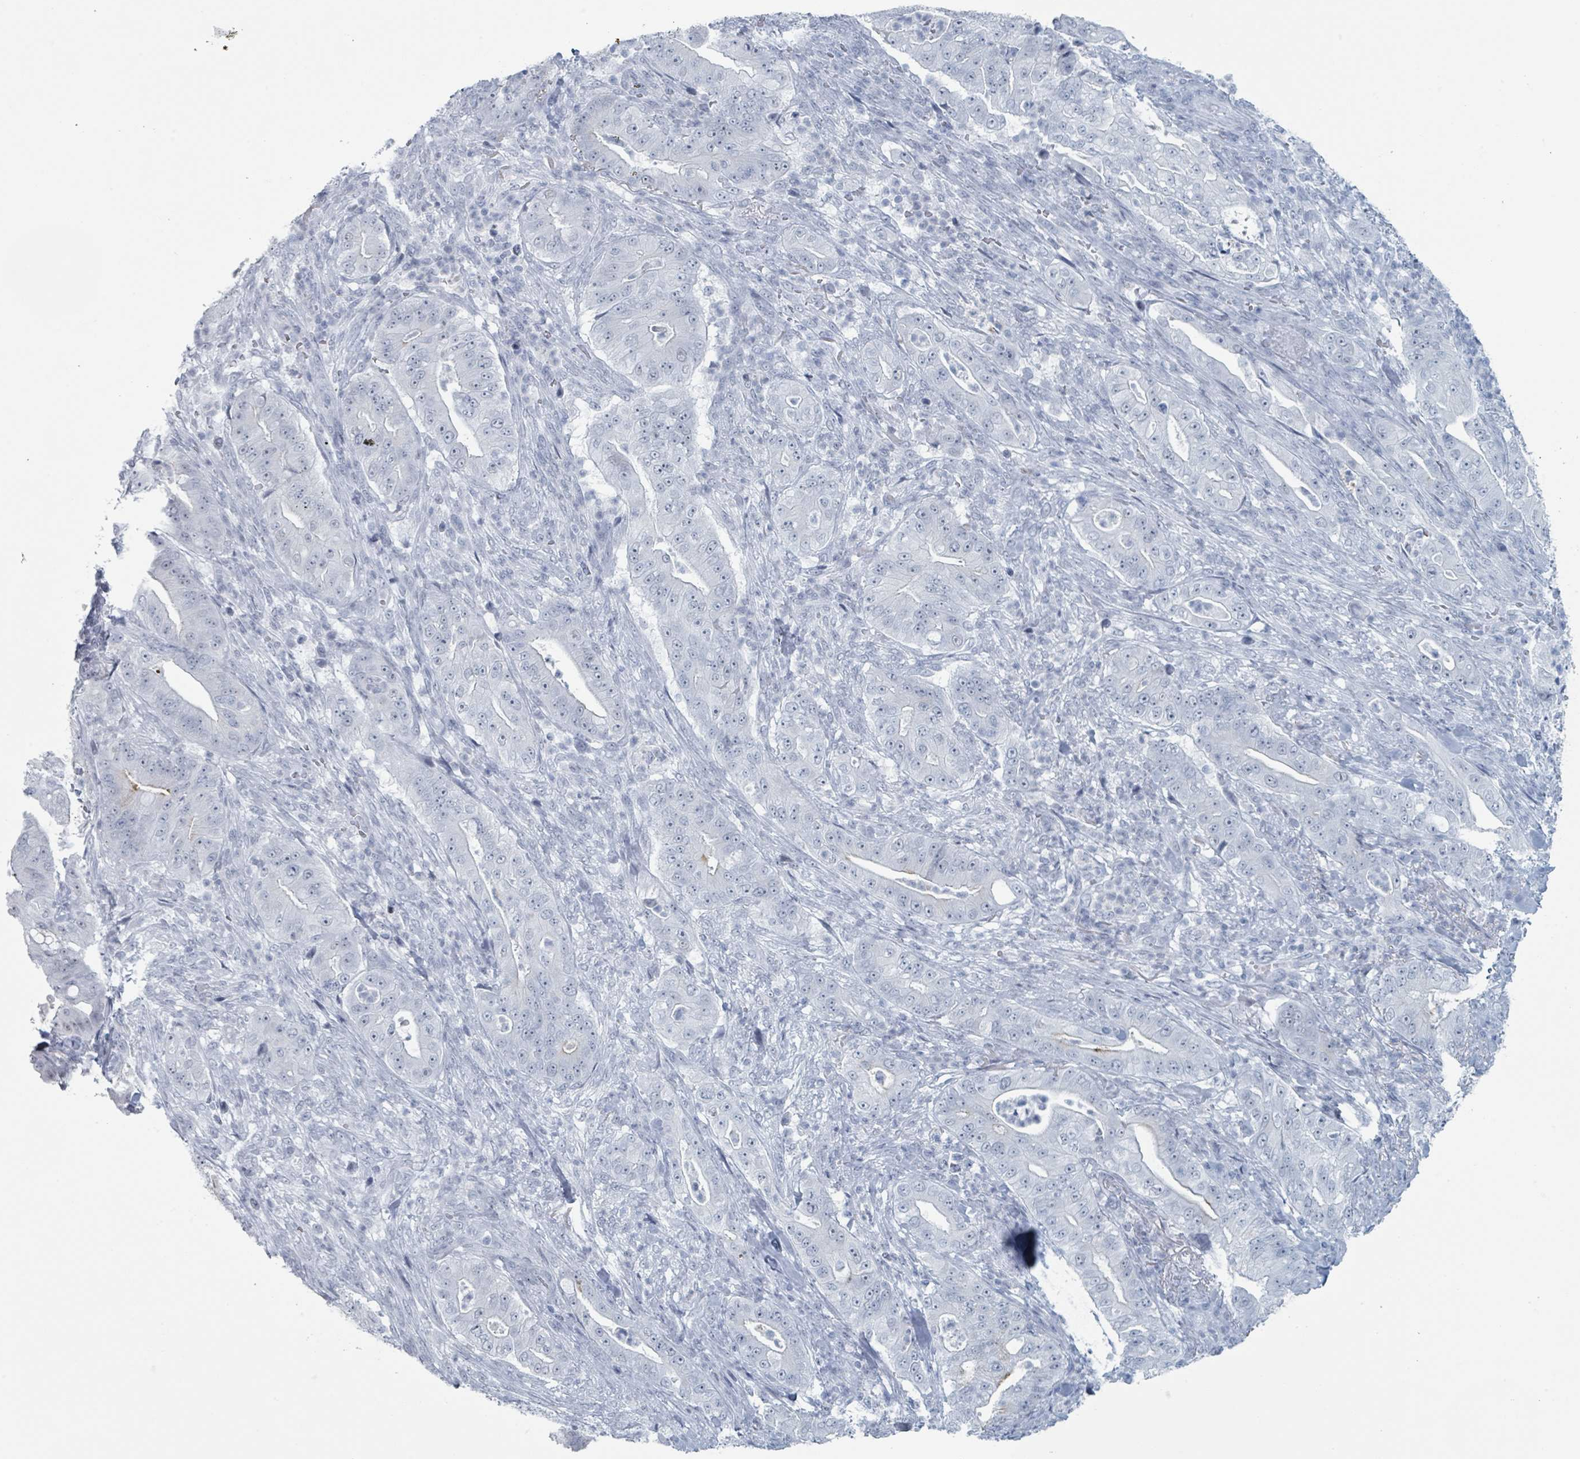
{"staining": {"intensity": "negative", "quantity": "none", "location": "none"}, "tissue": "pancreatic cancer", "cell_type": "Tumor cells", "image_type": "cancer", "snomed": [{"axis": "morphology", "description": "Adenocarcinoma, NOS"}, {"axis": "topography", "description": "Pancreas"}], "caption": "High power microscopy histopathology image of an IHC photomicrograph of pancreatic cancer, revealing no significant expression in tumor cells. (DAB (3,3'-diaminobenzidine) IHC with hematoxylin counter stain).", "gene": "GPR15LG", "patient": {"sex": "male", "age": 71}}